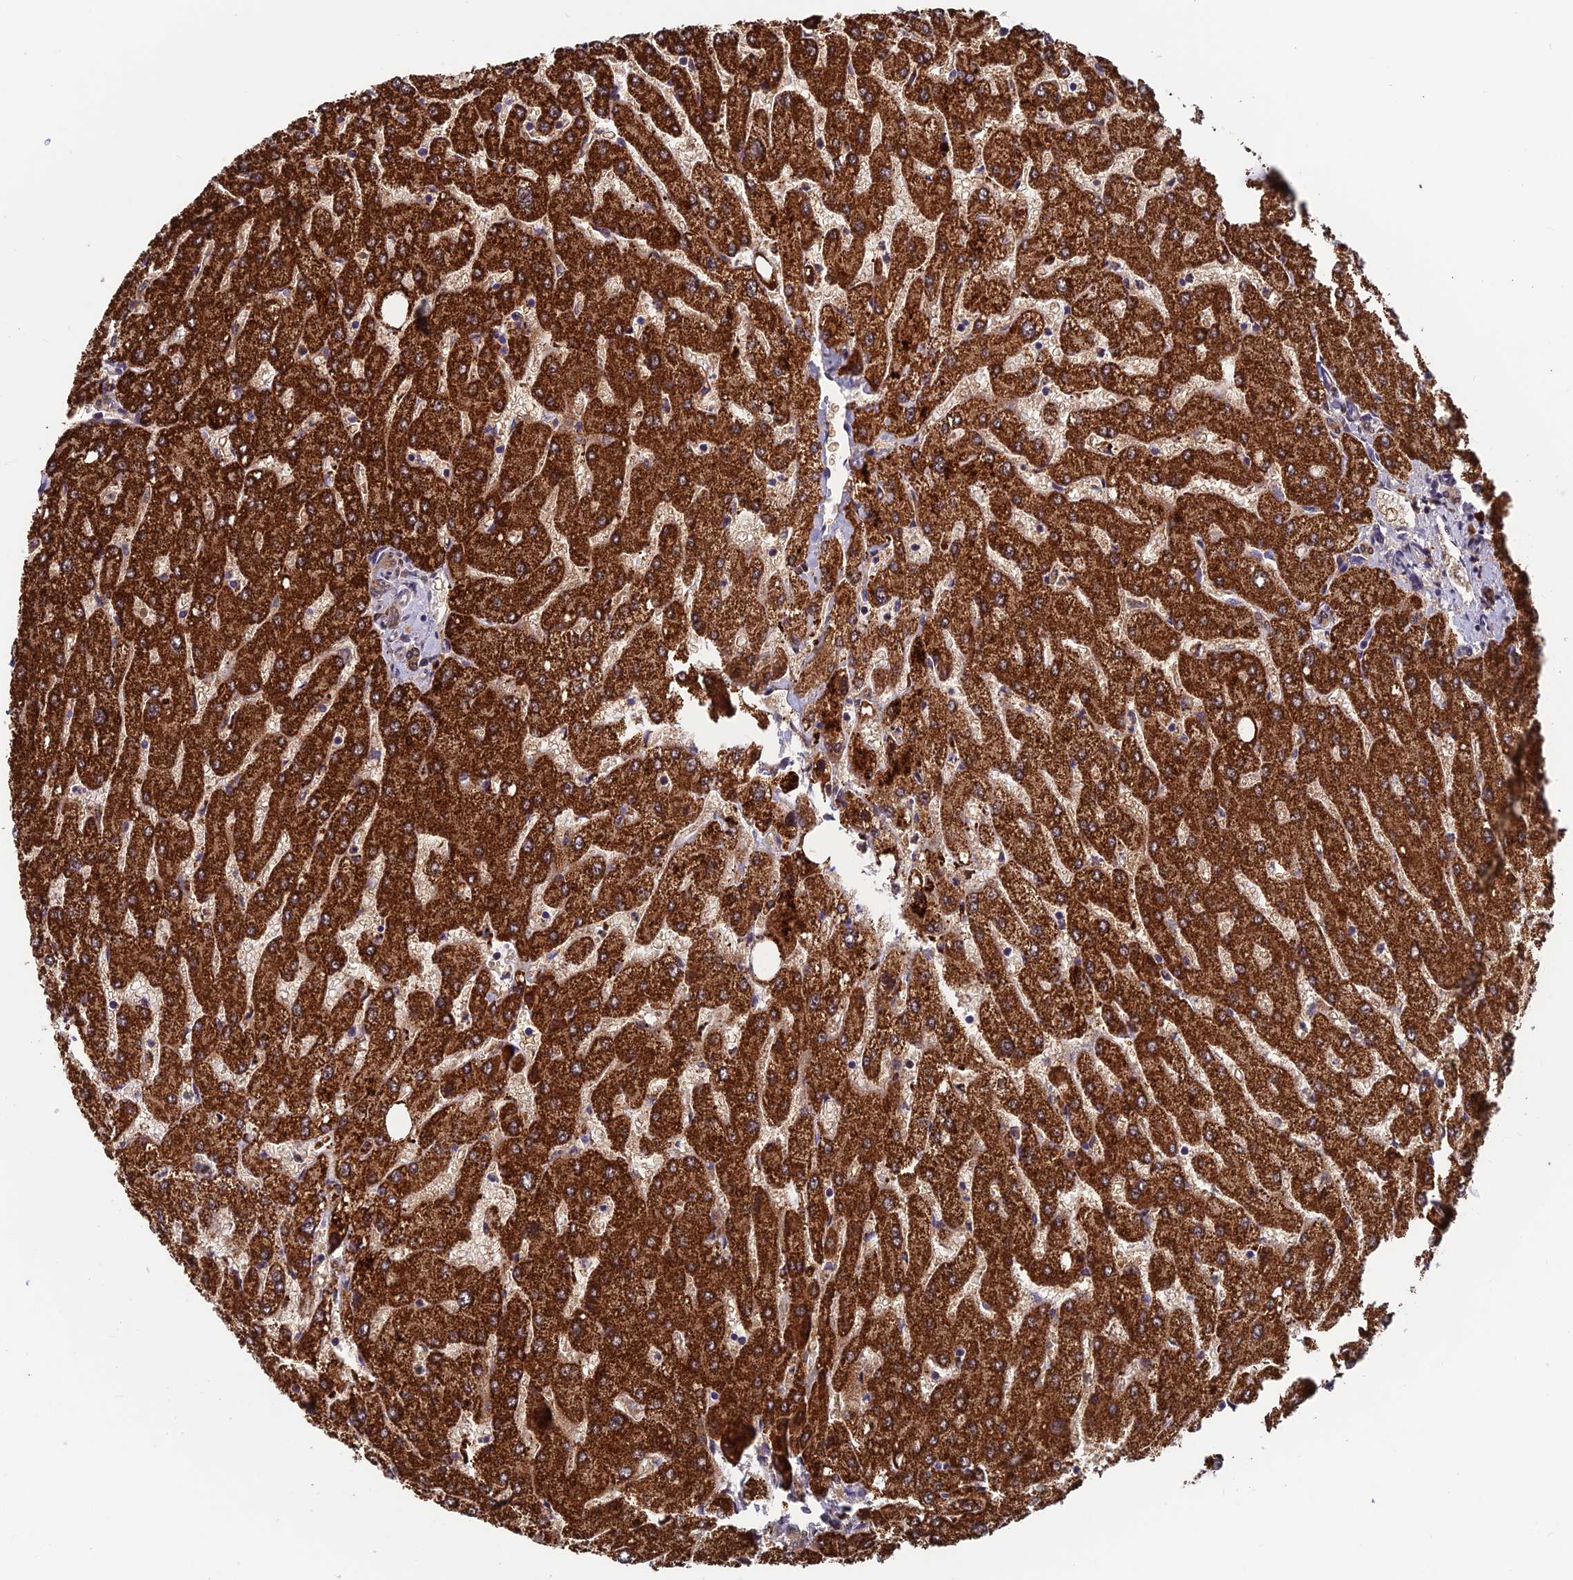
{"staining": {"intensity": "moderate", "quantity": ">75%", "location": "cytoplasmic/membranous"}, "tissue": "liver", "cell_type": "Cholangiocytes", "image_type": "normal", "snomed": [{"axis": "morphology", "description": "Normal tissue, NOS"}, {"axis": "topography", "description": "Liver"}], "caption": "Immunohistochemical staining of benign human liver exhibits moderate cytoplasmic/membranous protein staining in about >75% of cholangiocytes. Using DAB (brown) and hematoxylin (blue) stains, captured at high magnification using brightfield microscopy.", "gene": "CCDC15", "patient": {"sex": "male", "age": 55}}